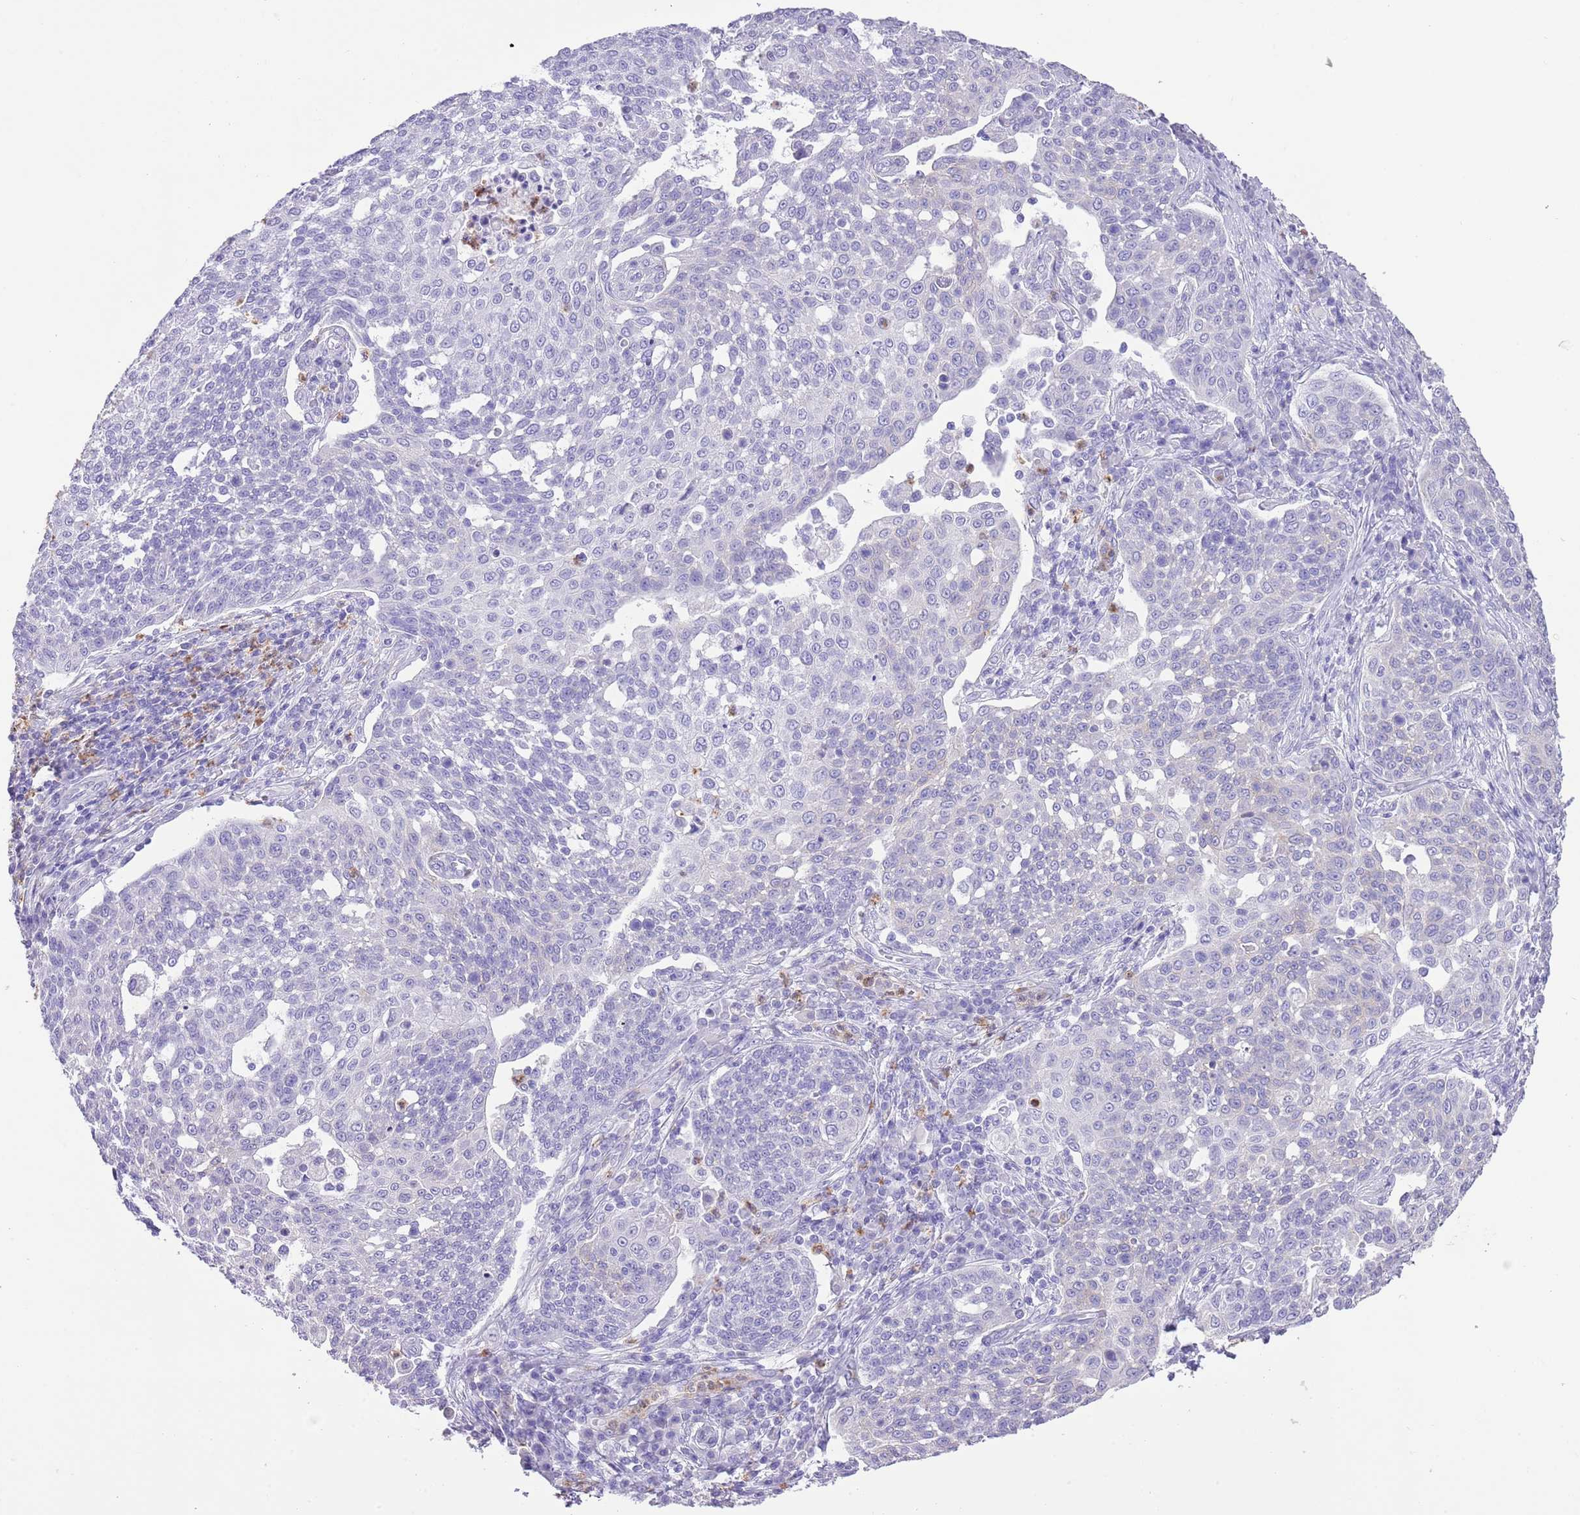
{"staining": {"intensity": "negative", "quantity": "none", "location": "none"}, "tissue": "cervical cancer", "cell_type": "Tumor cells", "image_type": "cancer", "snomed": [{"axis": "morphology", "description": "Squamous cell carcinoma, NOS"}, {"axis": "topography", "description": "Cervix"}], "caption": "Protein analysis of cervical cancer (squamous cell carcinoma) shows no significant positivity in tumor cells.", "gene": "OR2Z1", "patient": {"sex": "female", "age": 34}}